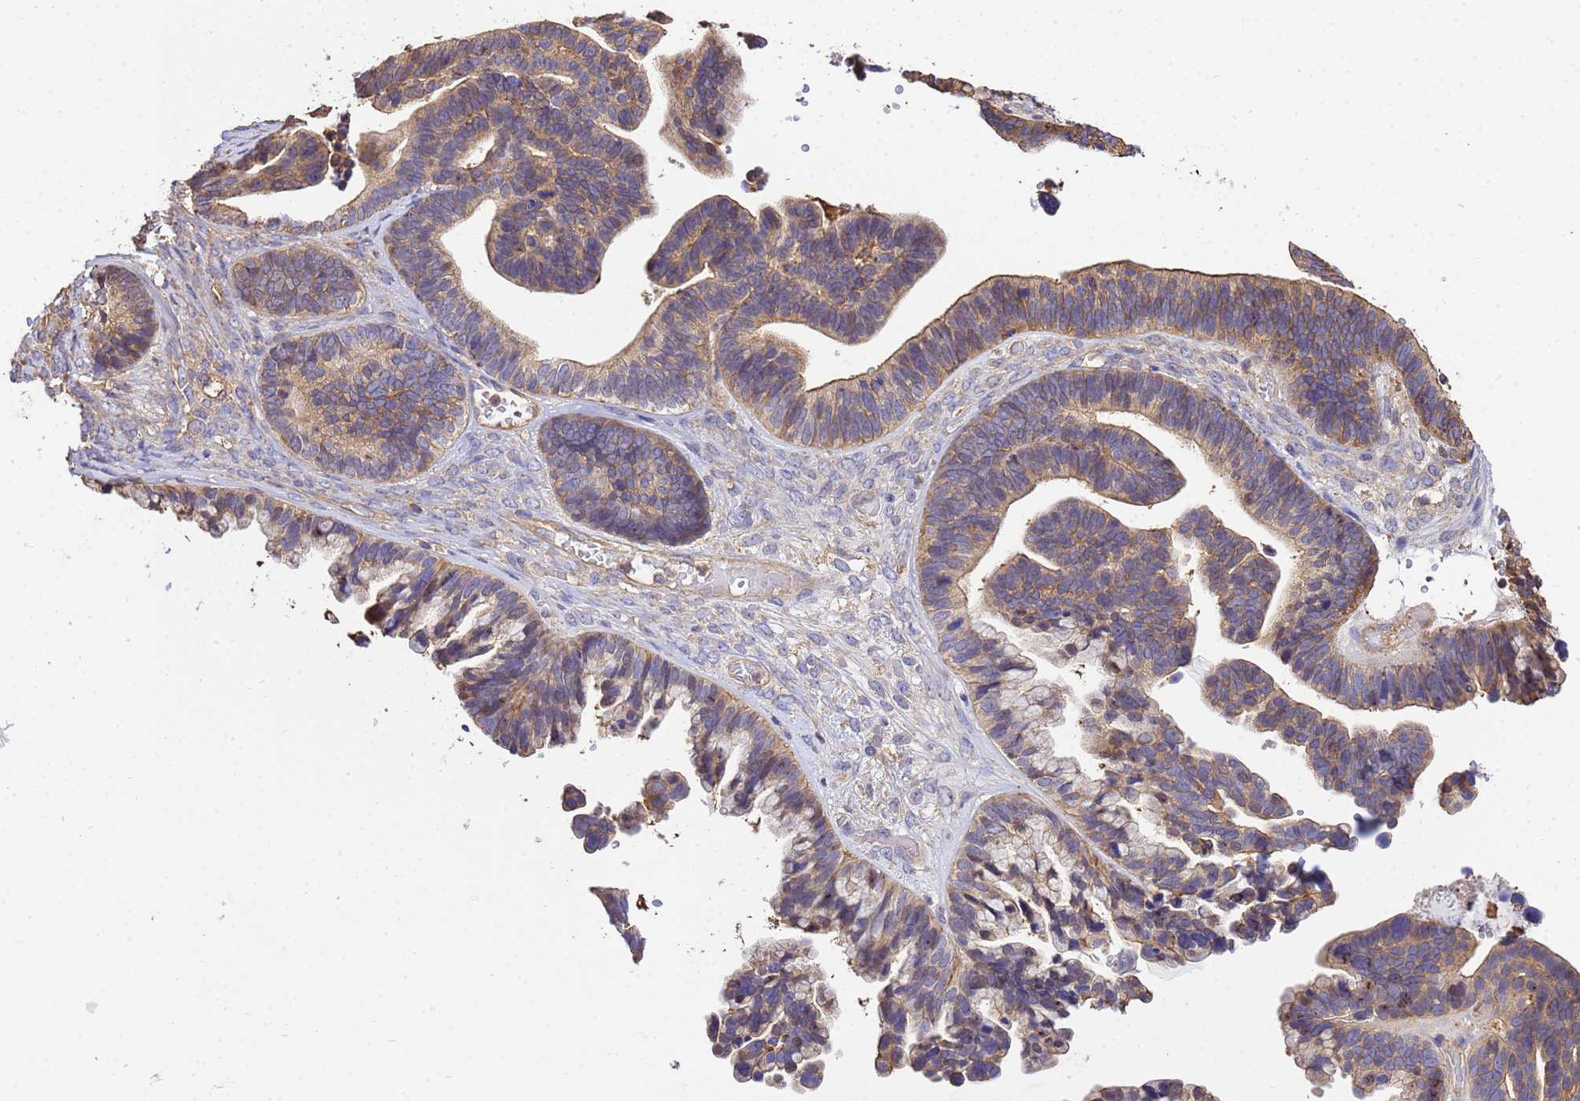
{"staining": {"intensity": "moderate", "quantity": ">75%", "location": "cytoplasmic/membranous"}, "tissue": "ovarian cancer", "cell_type": "Tumor cells", "image_type": "cancer", "snomed": [{"axis": "morphology", "description": "Cystadenocarcinoma, serous, NOS"}, {"axis": "topography", "description": "Ovary"}], "caption": "Moderate cytoplasmic/membranous staining is present in about >75% of tumor cells in ovarian cancer (serous cystadenocarcinoma).", "gene": "WDR64", "patient": {"sex": "female", "age": 56}}